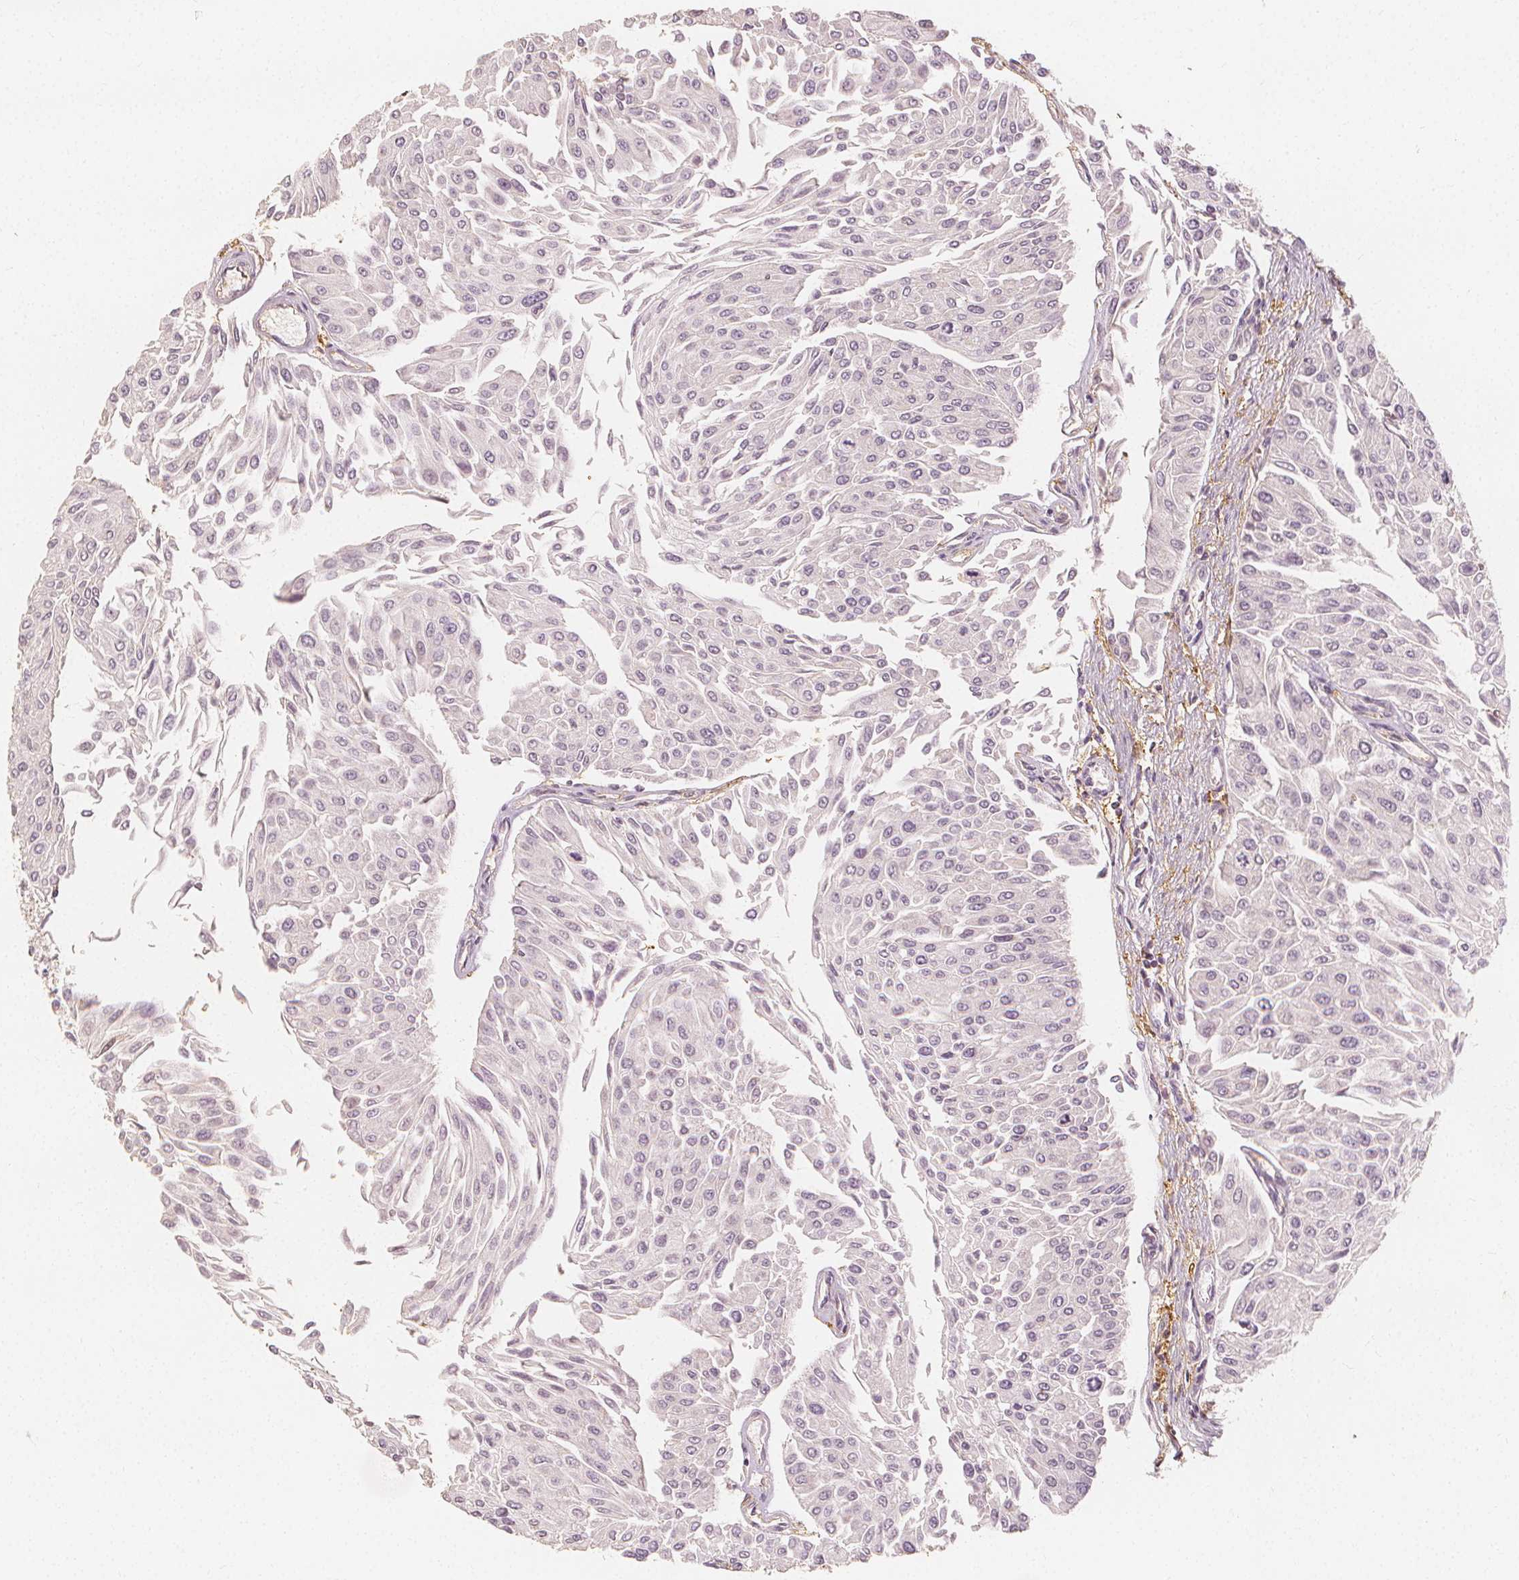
{"staining": {"intensity": "negative", "quantity": "none", "location": "none"}, "tissue": "urothelial cancer", "cell_type": "Tumor cells", "image_type": "cancer", "snomed": [{"axis": "morphology", "description": "Urothelial carcinoma, NOS"}, {"axis": "topography", "description": "Urinary bladder"}], "caption": "Immunohistochemistry photomicrograph of neoplastic tissue: human transitional cell carcinoma stained with DAB (3,3'-diaminobenzidine) demonstrates no significant protein staining in tumor cells. (DAB immunohistochemistry (IHC) visualized using brightfield microscopy, high magnification).", "gene": "ARHGAP26", "patient": {"sex": "male", "age": 67}}